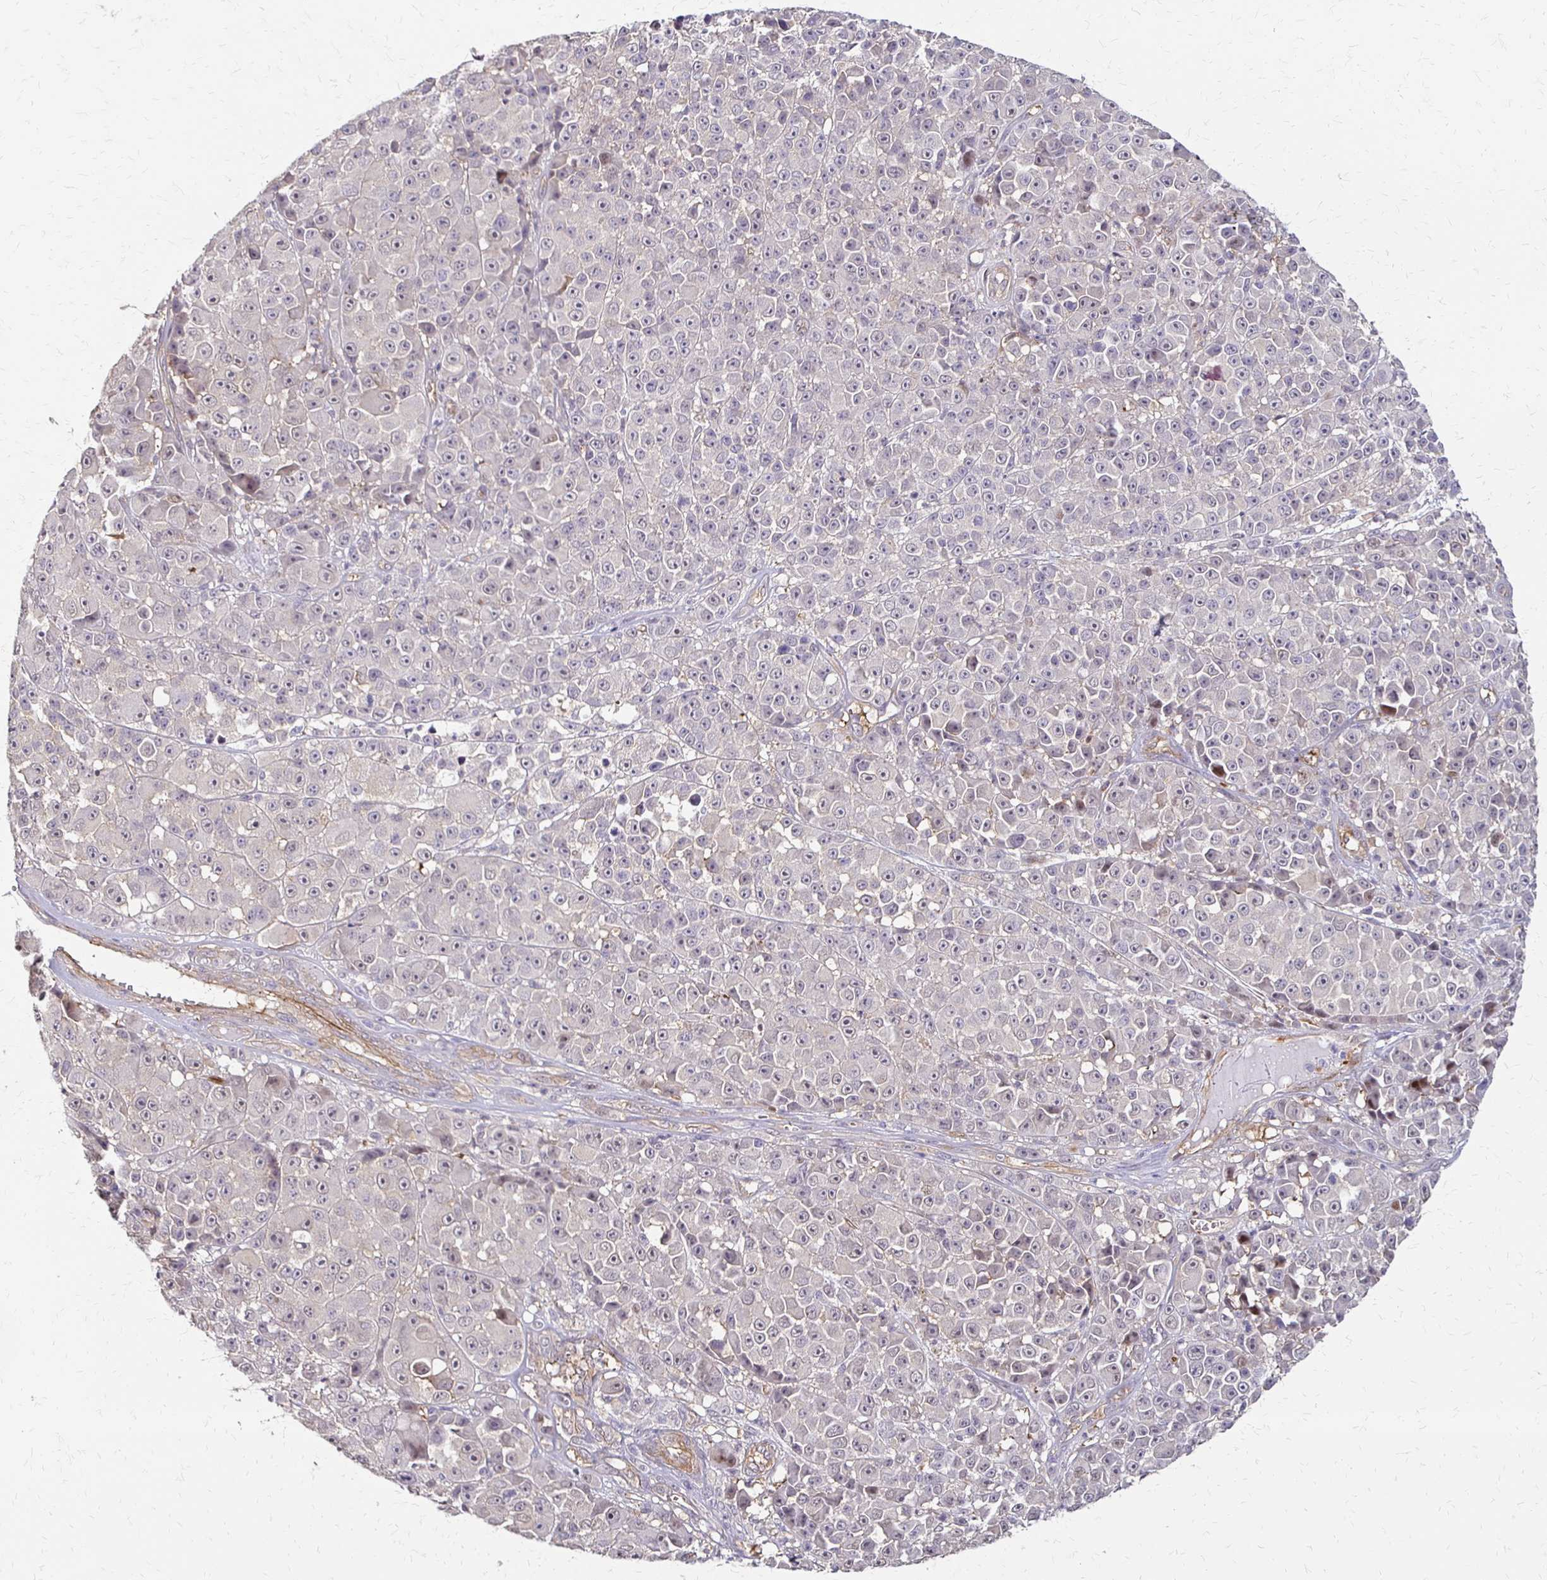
{"staining": {"intensity": "negative", "quantity": "none", "location": "none"}, "tissue": "melanoma", "cell_type": "Tumor cells", "image_type": "cancer", "snomed": [{"axis": "morphology", "description": "Malignant melanoma, NOS"}, {"axis": "topography", "description": "Skin"}, {"axis": "topography", "description": "Skin of back"}], "caption": "Human melanoma stained for a protein using immunohistochemistry (IHC) displays no positivity in tumor cells.", "gene": "CFL2", "patient": {"sex": "male", "age": 91}}